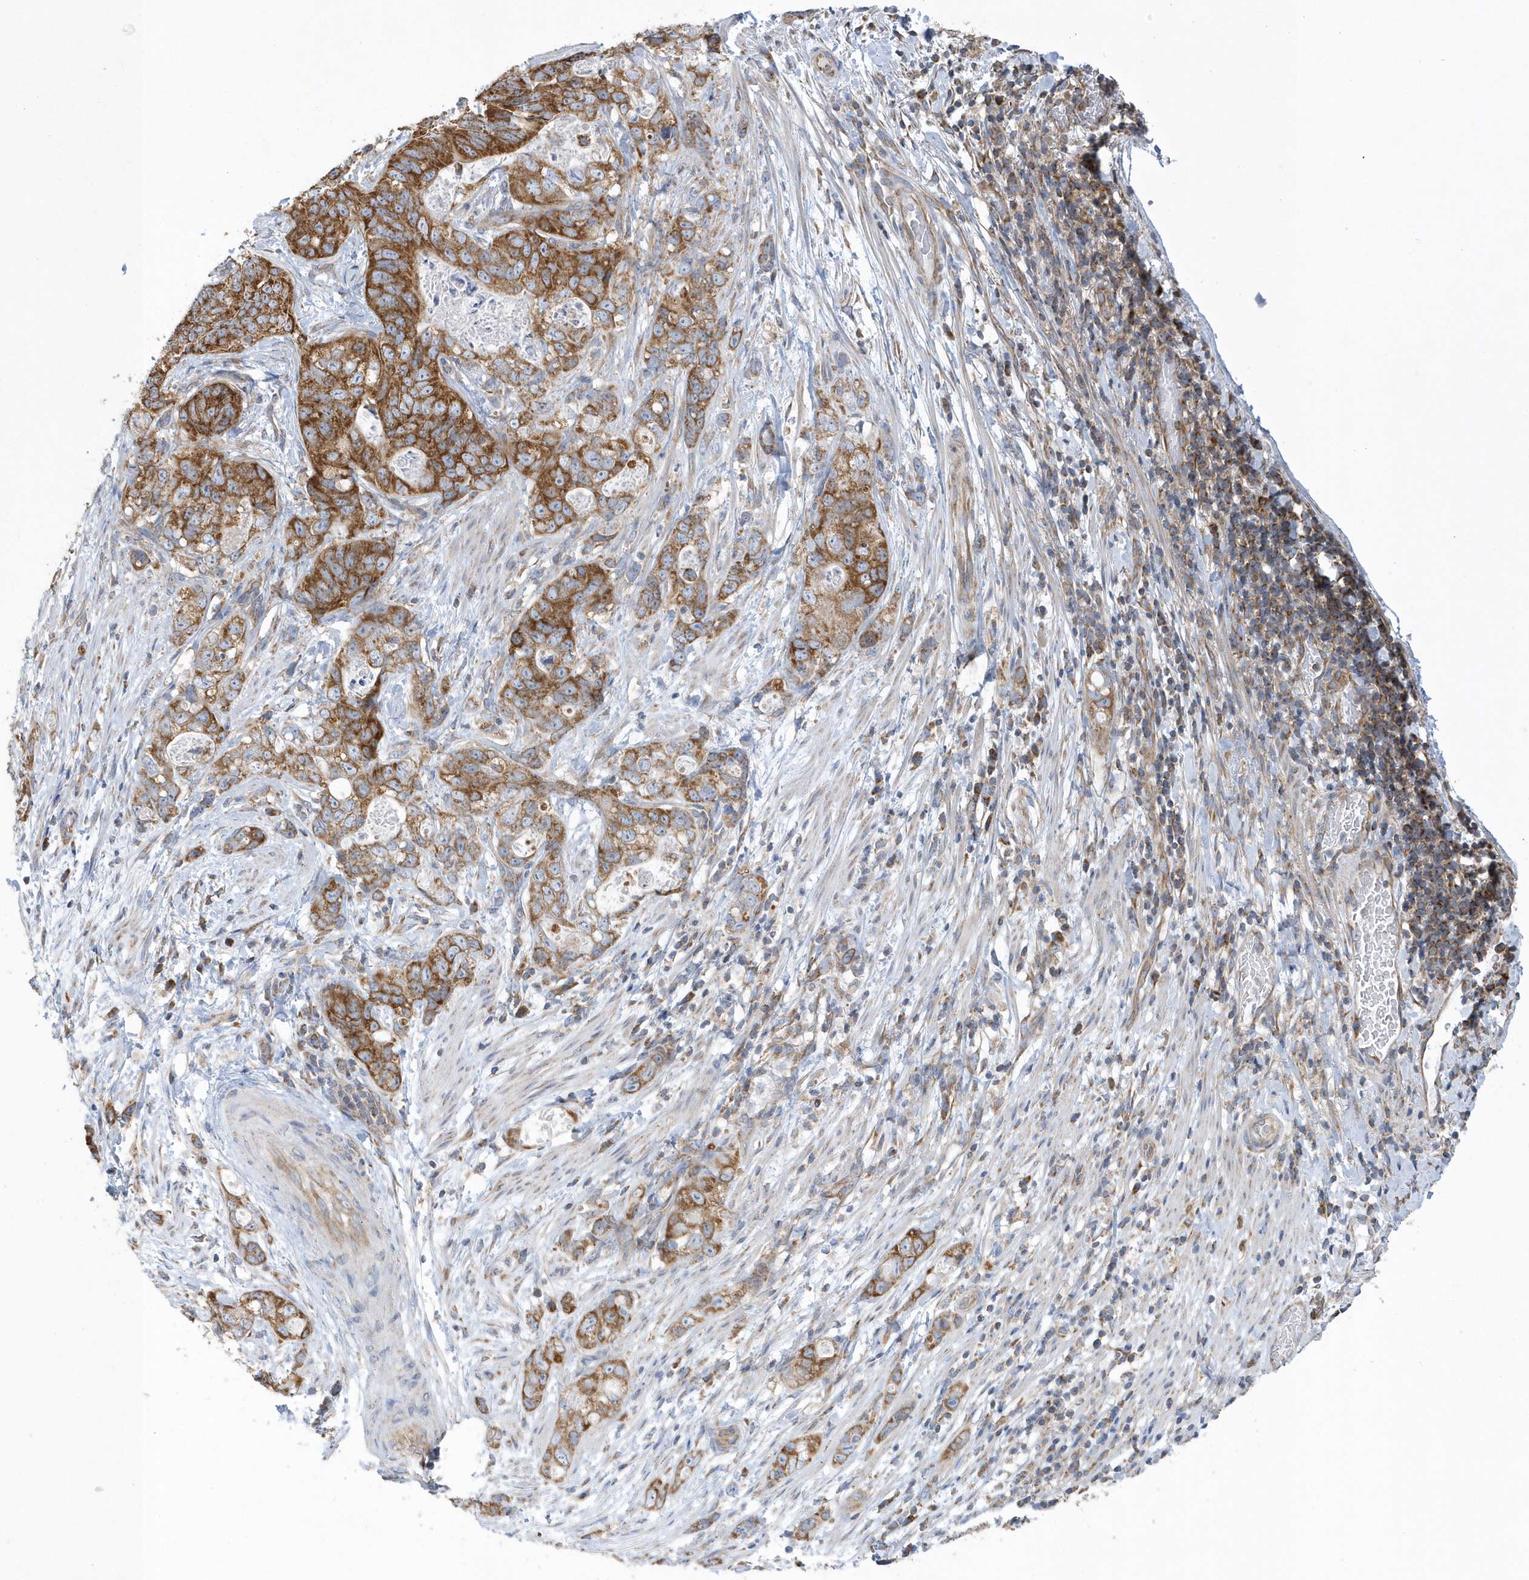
{"staining": {"intensity": "strong", "quantity": ">75%", "location": "cytoplasmic/membranous"}, "tissue": "stomach cancer", "cell_type": "Tumor cells", "image_type": "cancer", "snomed": [{"axis": "morphology", "description": "Normal tissue, NOS"}, {"axis": "morphology", "description": "Adenocarcinoma, NOS"}, {"axis": "topography", "description": "Stomach"}], "caption": "Brown immunohistochemical staining in adenocarcinoma (stomach) demonstrates strong cytoplasmic/membranous positivity in approximately >75% of tumor cells.", "gene": "SPATA5", "patient": {"sex": "female", "age": 89}}